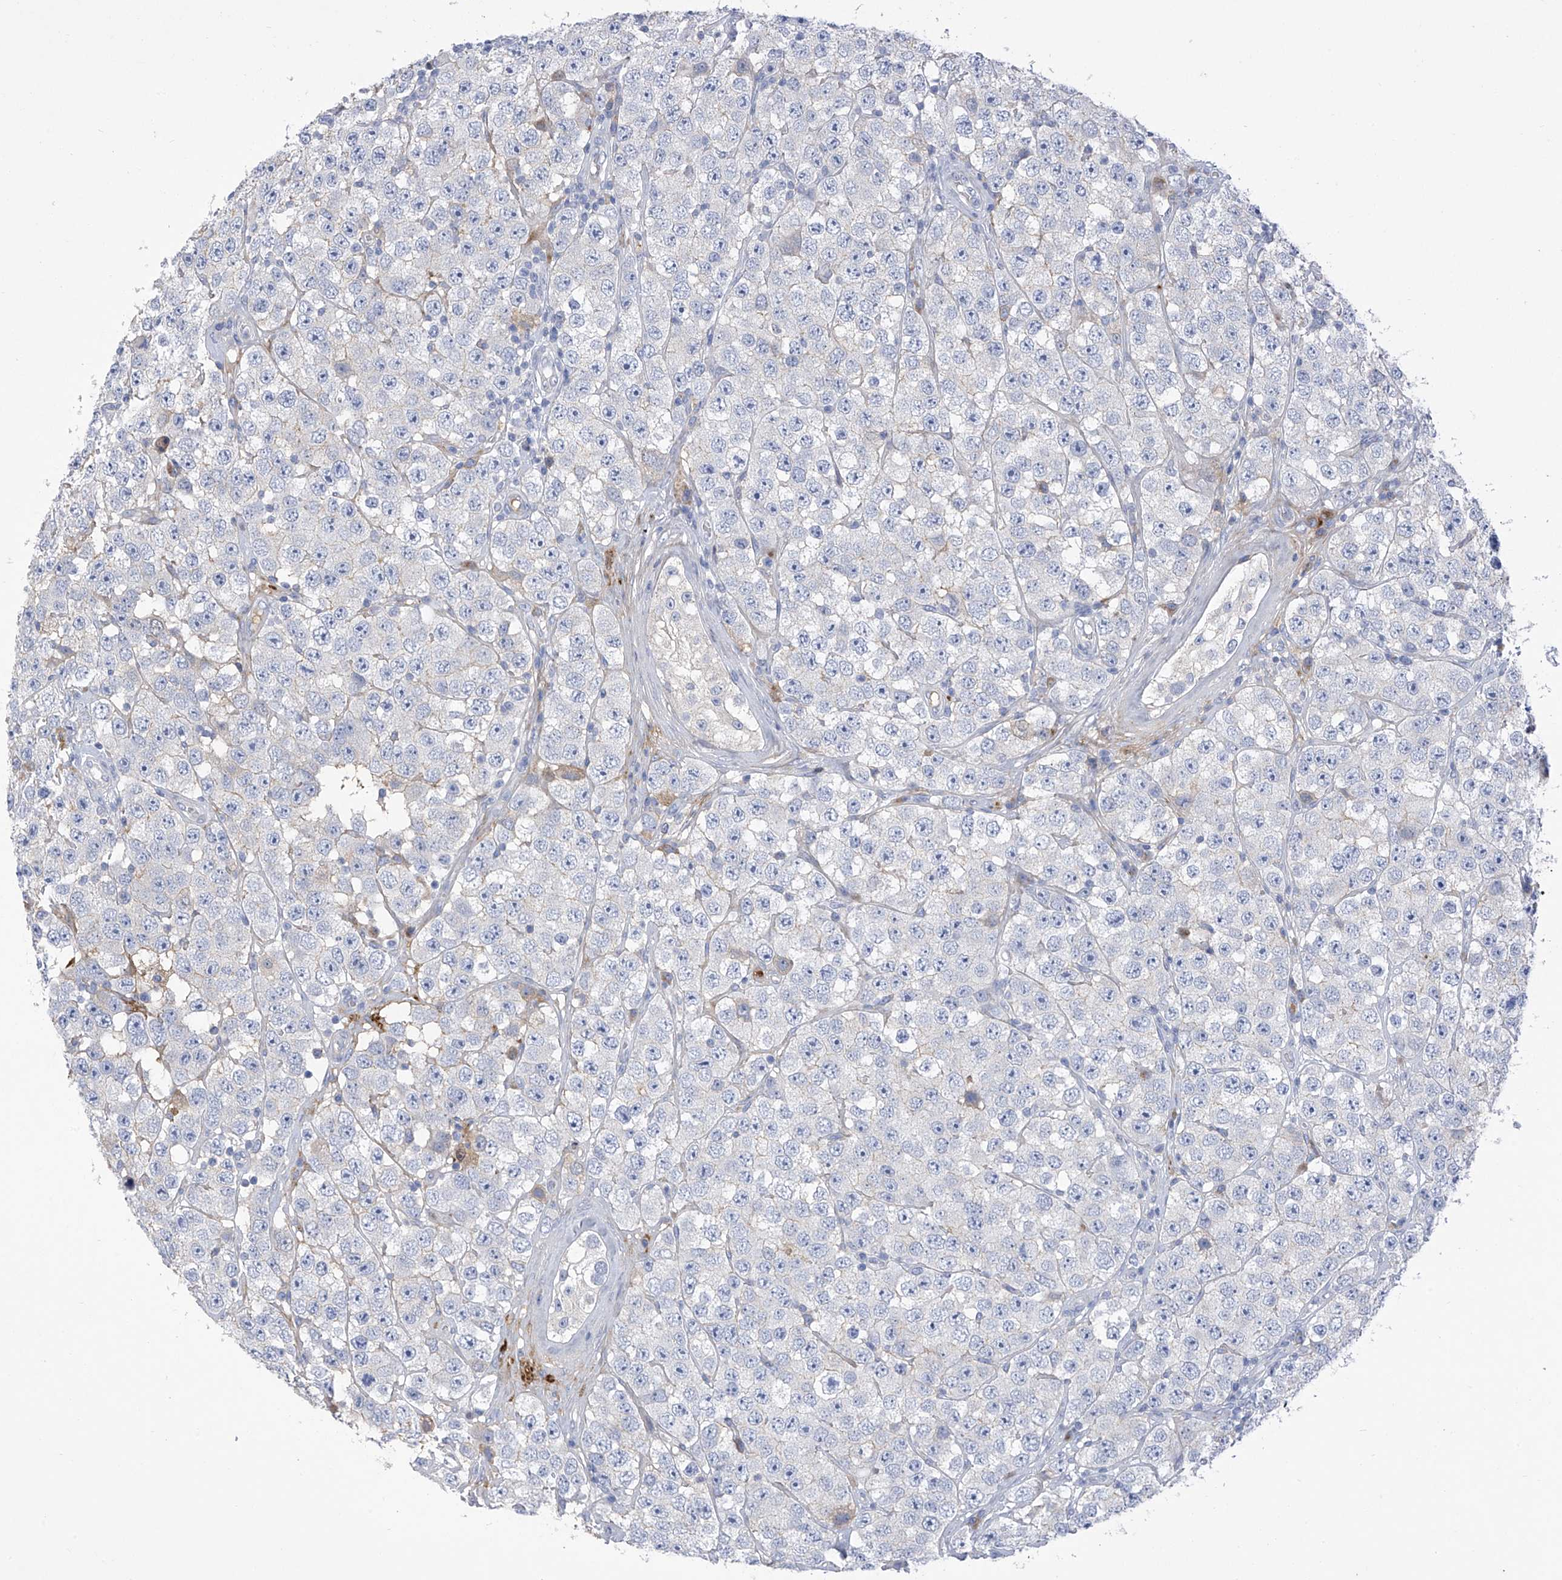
{"staining": {"intensity": "negative", "quantity": "none", "location": "none"}, "tissue": "testis cancer", "cell_type": "Tumor cells", "image_type": "cancer", "snomed": [{"axis": "morphology", "description": "Seminoma, NOS"}, {"axis": "topography", "description": "Testis"}], "caption": "Tumor cells show no significant staining in testis cancer (seminoma).", "gene": "SLCO4A1", "patient": {"sex": "male", "age": 28}}